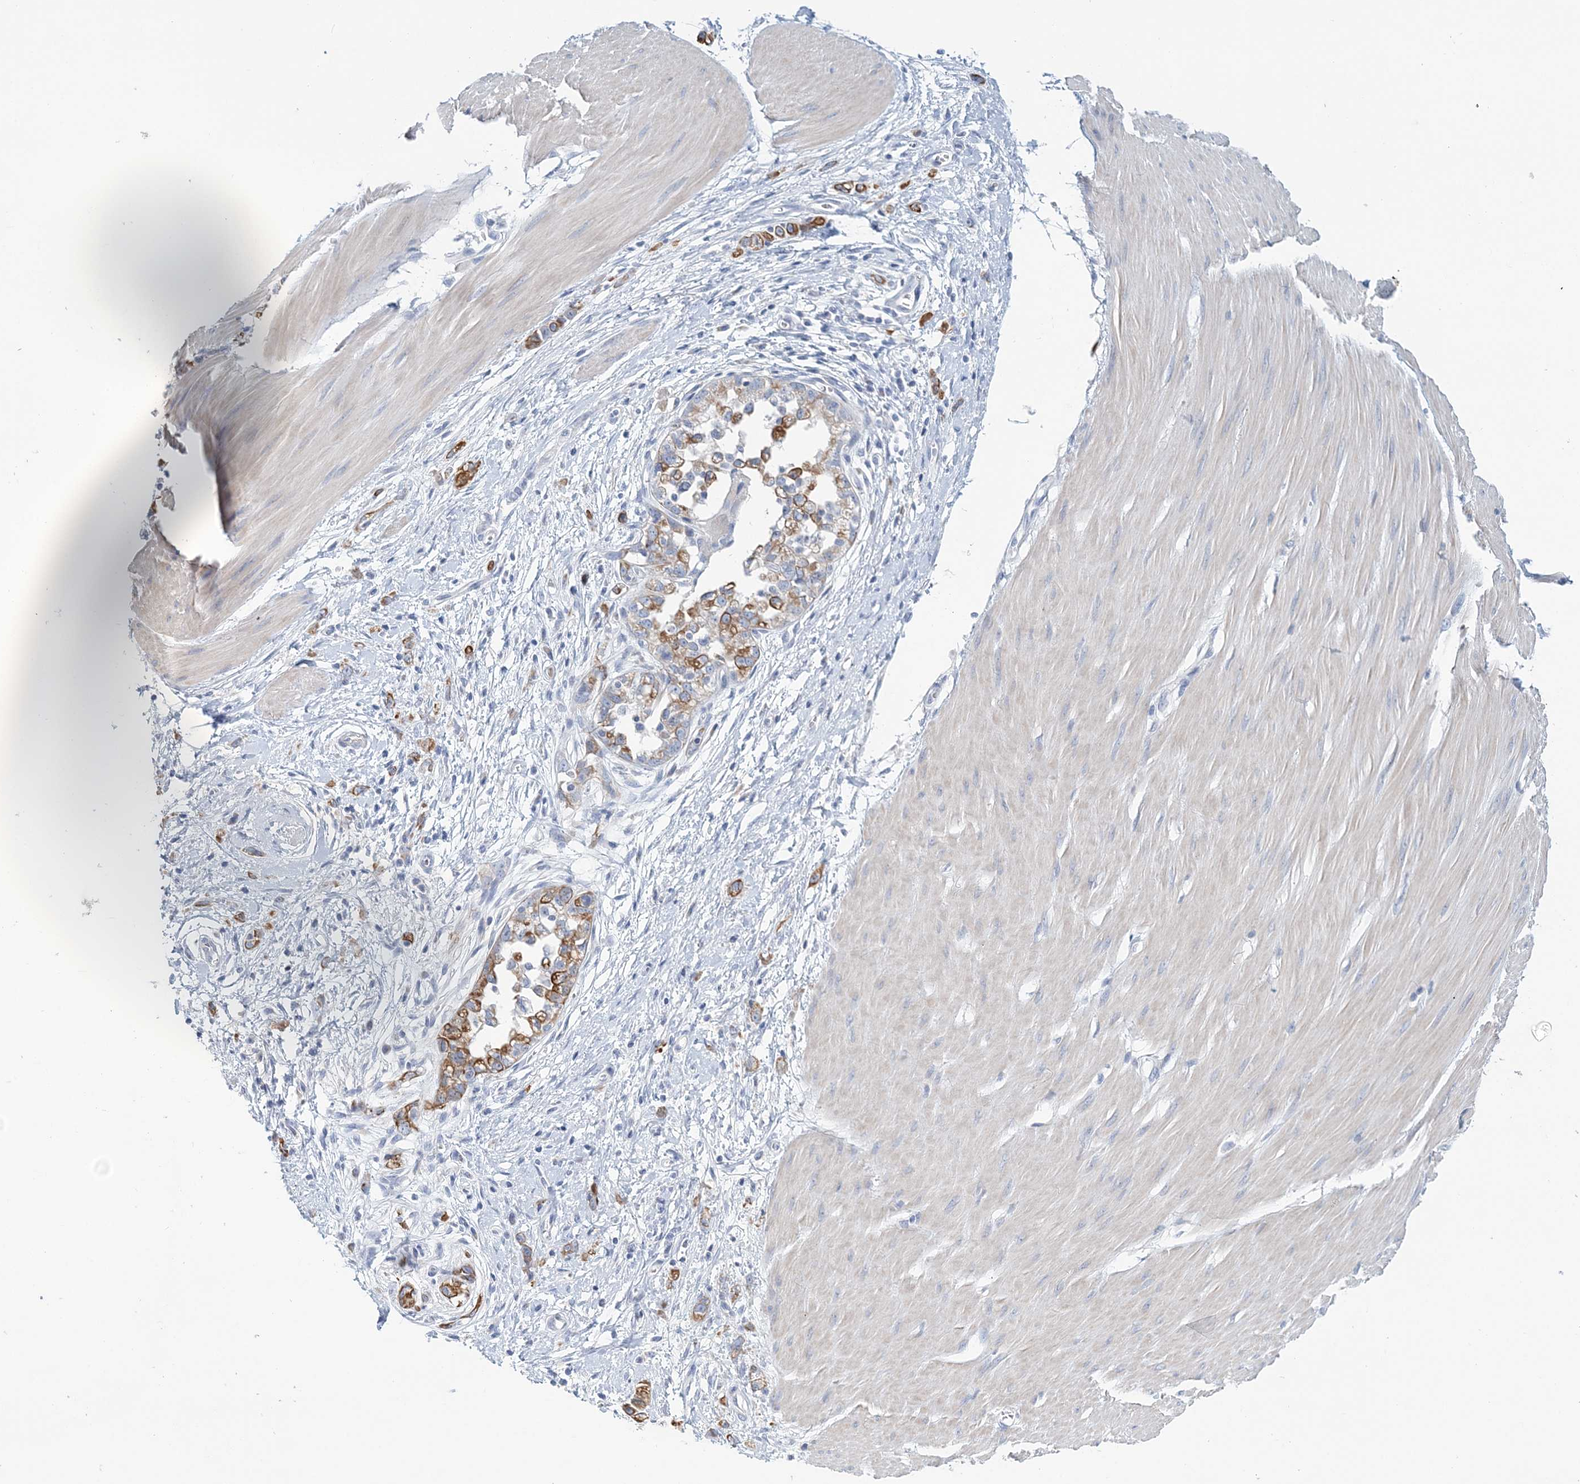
{"staining": {"intensity": "moderate", "quantity": ">75%", "location": "cytoplasmic/membranous"}, "tissue": "stomach cancer", "cell_type": "Tumor cells", "image_type": "cancer", "snomed": [{"axis": "morphology", "description": "Adenocarcinoma, NOS"}, {"axis": "topography", "description": "Stomach"}], "caption": "An immunohistochemistry histopathology image of tumor tissue is shown. Protein staining in brown labels moderate cytoplasmic/membranous positivity in stomach adenocarcinoma within tumor cells. Using DAB (3,3'-diaminobenzidine) (brown) and hematoxylin (blue) stains, captured at high magnification using brightfield microscopy.", "gene": "LRRIQ4", "patient": {"sex": "female", "age": 76}}